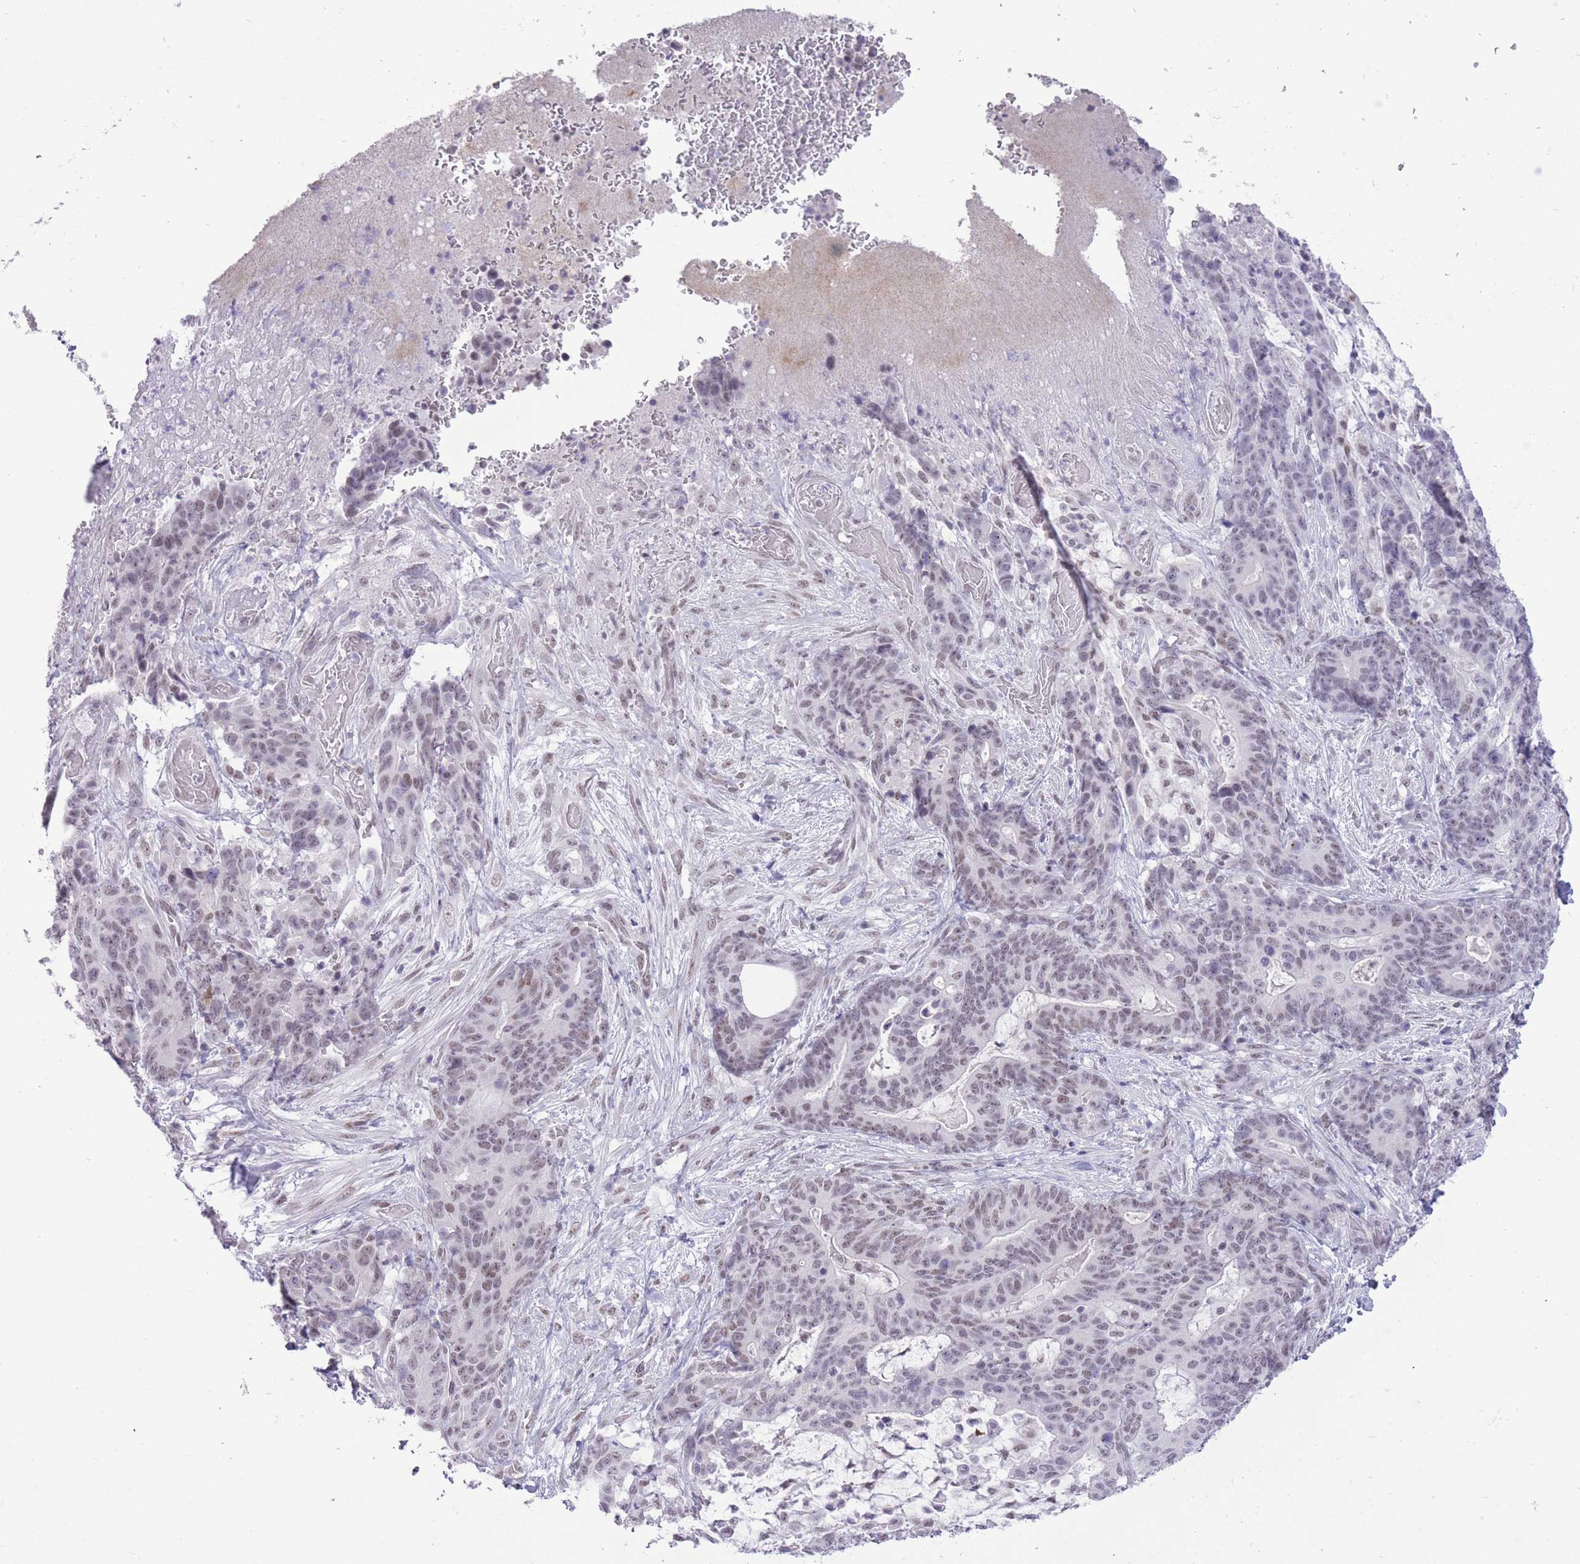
{"staining": {"intensity": "moderate", "quantity": "<25%", "location": "nuclear"}, "tissue": "stomach cancer", "cell_type": "Tumor cells", "image_type": "cancer", "snomed": [{"axis": "morphology", "description": "Normal tissue, NOS"}, {"axis": "morphology", "description": "Adenocarcinoma, NOS"}, {"axis": "topography", "description": "Stomach"}], "caption": "This is an image of immunohistochemistry staining of stomach cancer (adenocarcinoma), which shows moderate positivity in the nuclear of tumor cells.", "gene": "ZBED5", "patient": {"sex": "female", "age": 64}}